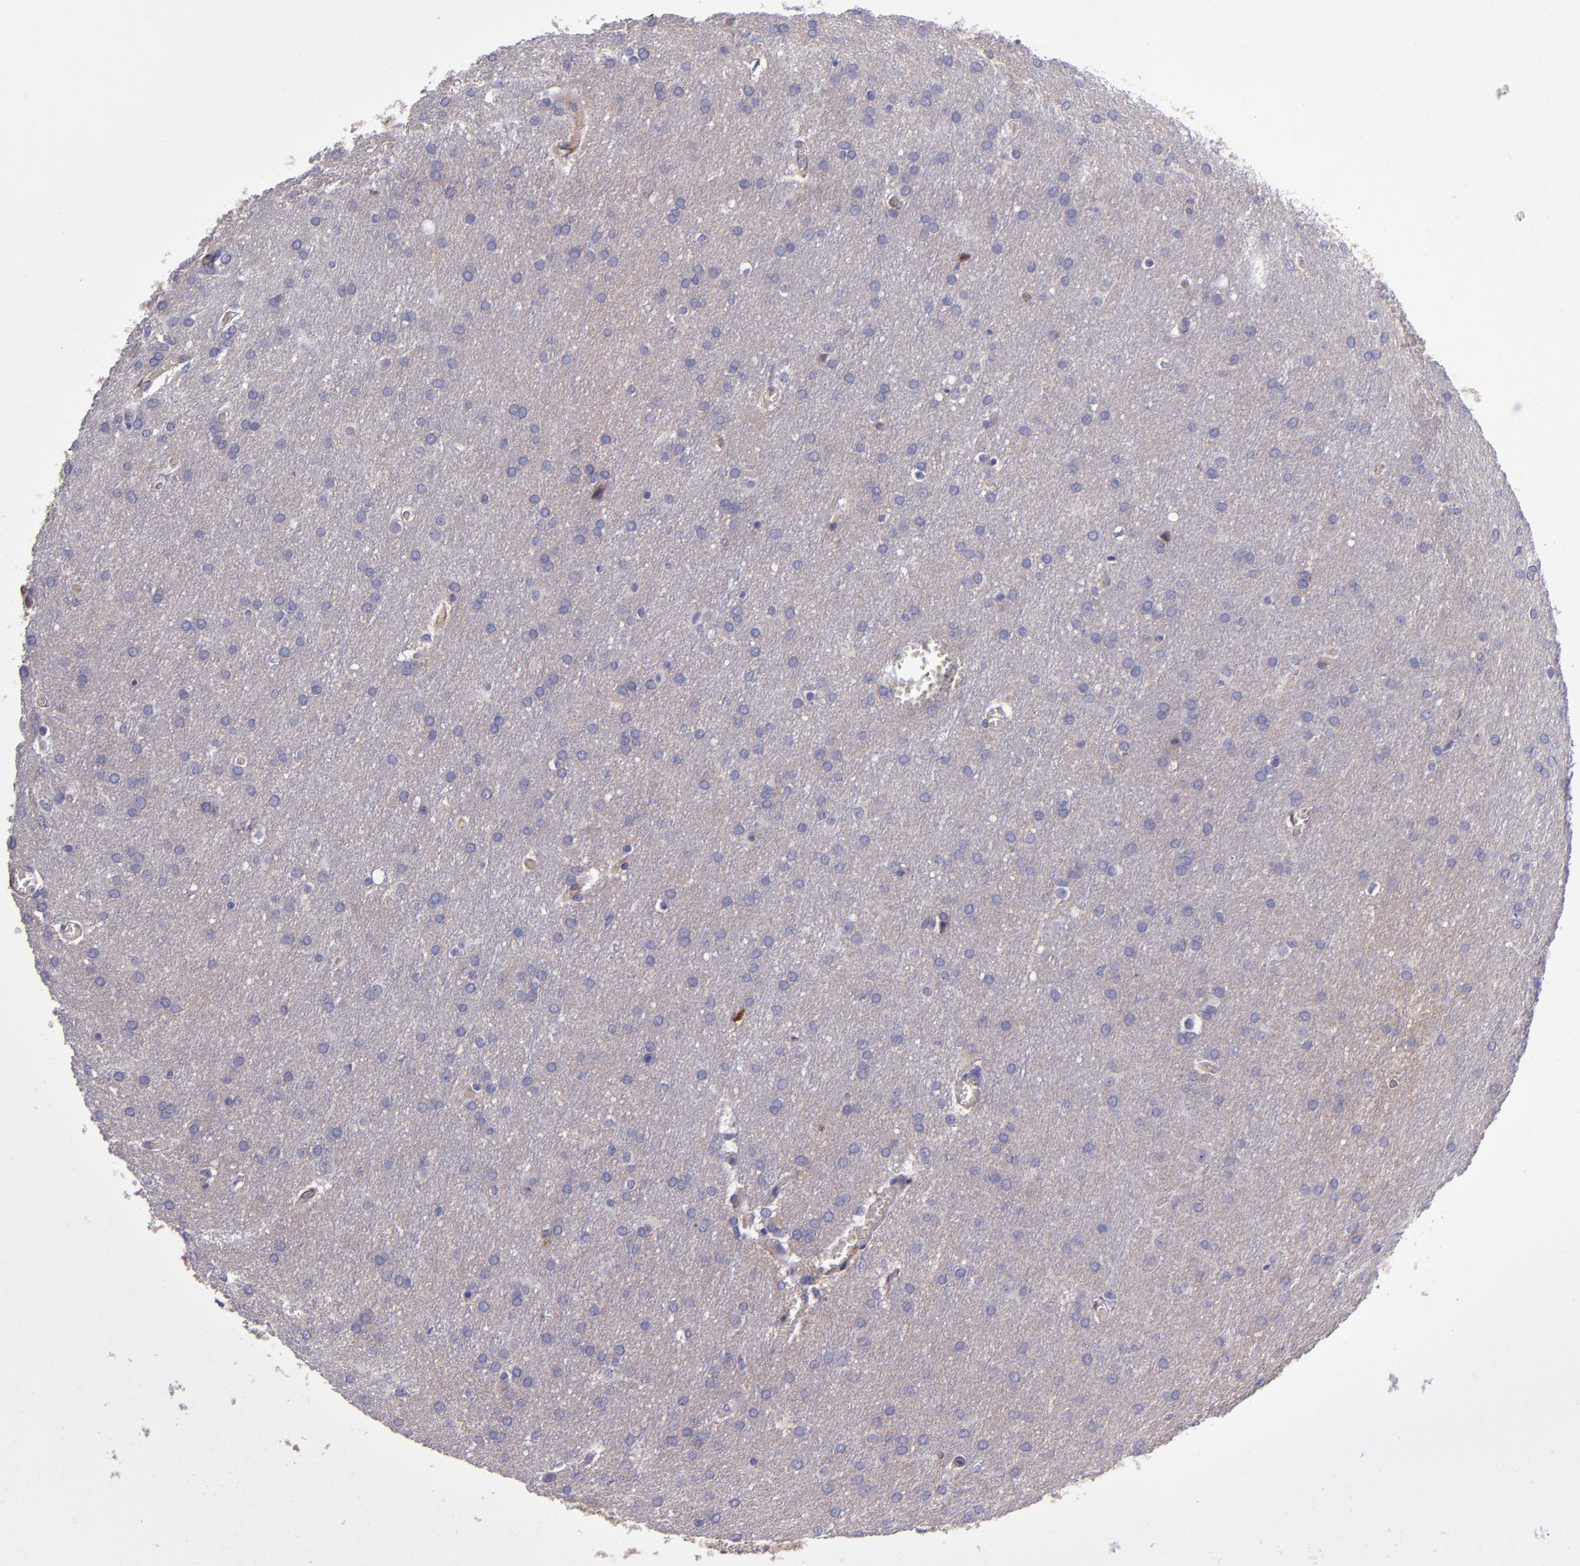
{"staining": {"intensity": "moderate", "quantity": "<25%", "location": "cytoplasmic/membranous"}, "tissue": "glioma", "cell_type": "Tumor cells", "image_type": "cancer", "snomed": [{"axis": "morphology", "description": "Glioma, malignant, Low grade"}, {"axis": "topography", "description": "Brain"}], "caption": "About <25% of tumor cells in human malignant low-grade glioma reveal moderate cytoplasmic/membranous protein expression as visualized by brown immunohistochemical staining.", "gene": "CLEC3B", "patient": {"sex": "female", "age": 32}}